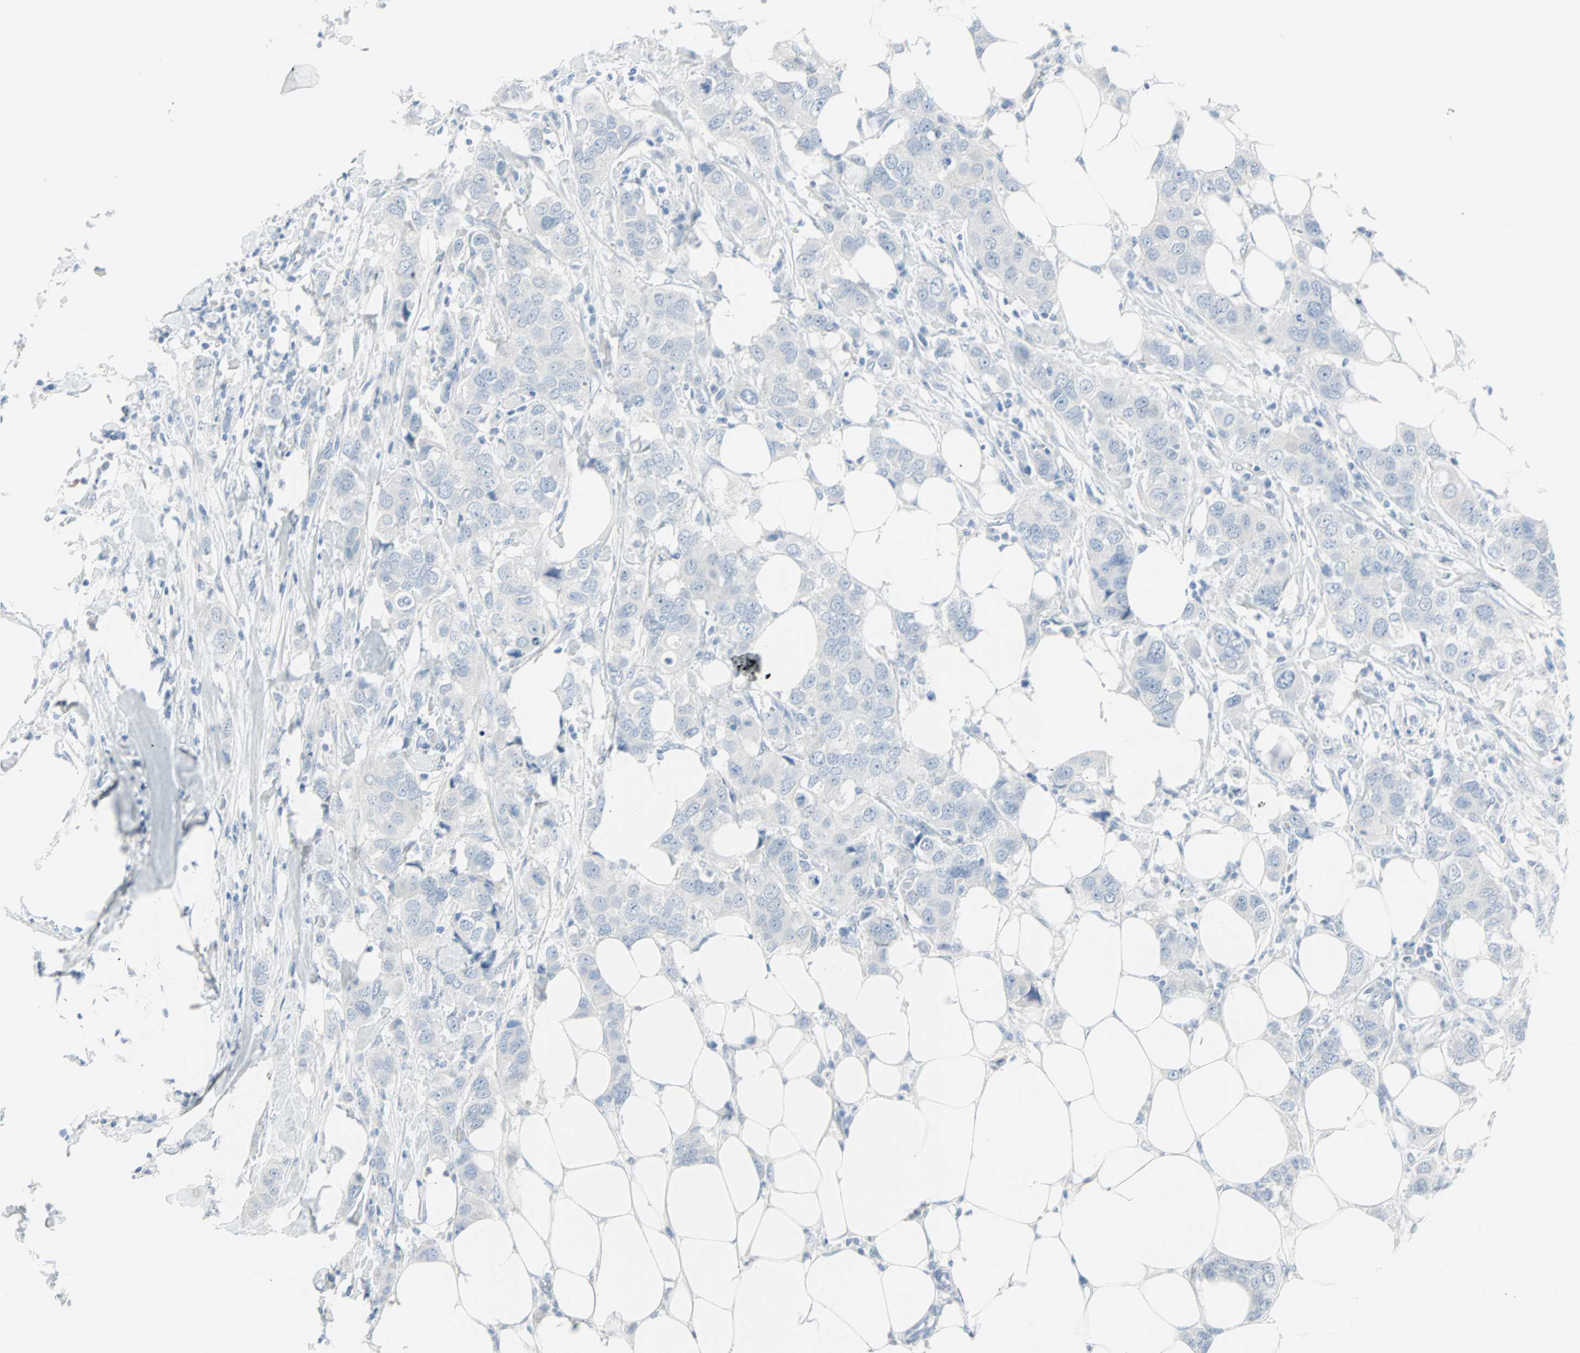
{"staining": {"intensity": "negative", "quantity": "none", "location": "none"}, "tissue": "breast cancer", "cell_type": "Tumor cells", "image_type": "cancer", "snomed": [{"axis": "morphology", "description": "Duct carcinoma"}, {"axis": "topography", "description": "Breast"}], "caption": "DAB immunohistochemical staining of infiltrating ductal carcinoma (breast) demonstrates no significant positivity in tumor cells.", "gene": "STX1A", "patient": {"sex": "female", "age": 50}}